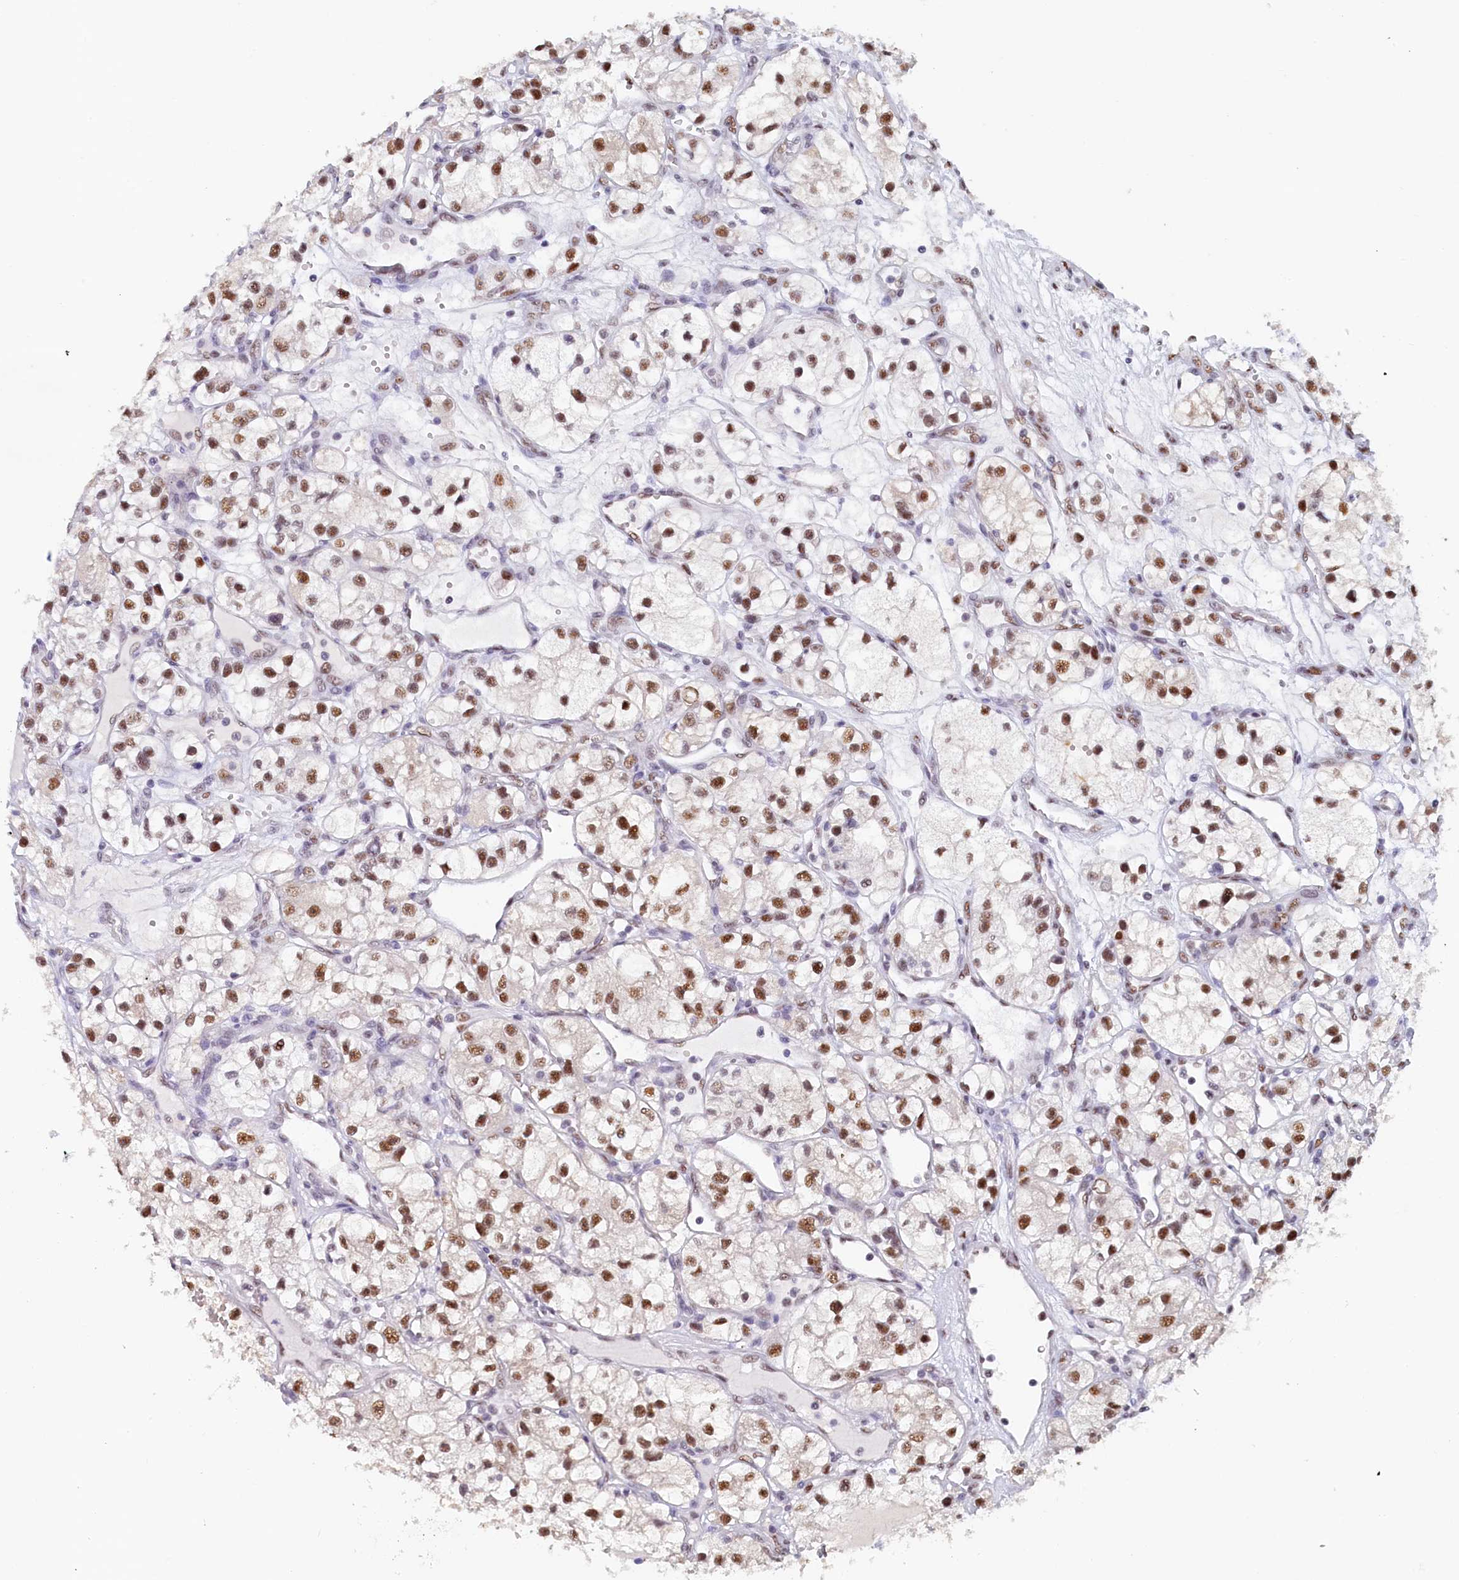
{"staining": {"intensity": "moderate", "quantity": "25%-75%", "location": "nuclear"}, "tissue": "renal cancer", "cell_type": "Tumor cells", "image_type": "cancer", "snomed": [{"axis": "morphology", "description": "Adenocarcinoma, NOS"}, {"axis": "topography", "description": "Kidney"}], "caption": "Immunohistochemistry (IHC) micrograph of human renal adenocarcinoma stained for a protein (brown), which demonstrates medium levels of moderate nuclear positivity in about 25%-75% of tumor cells.", "gene": "MOSPD3", "patient": {"sex": "female", "age": 57}}